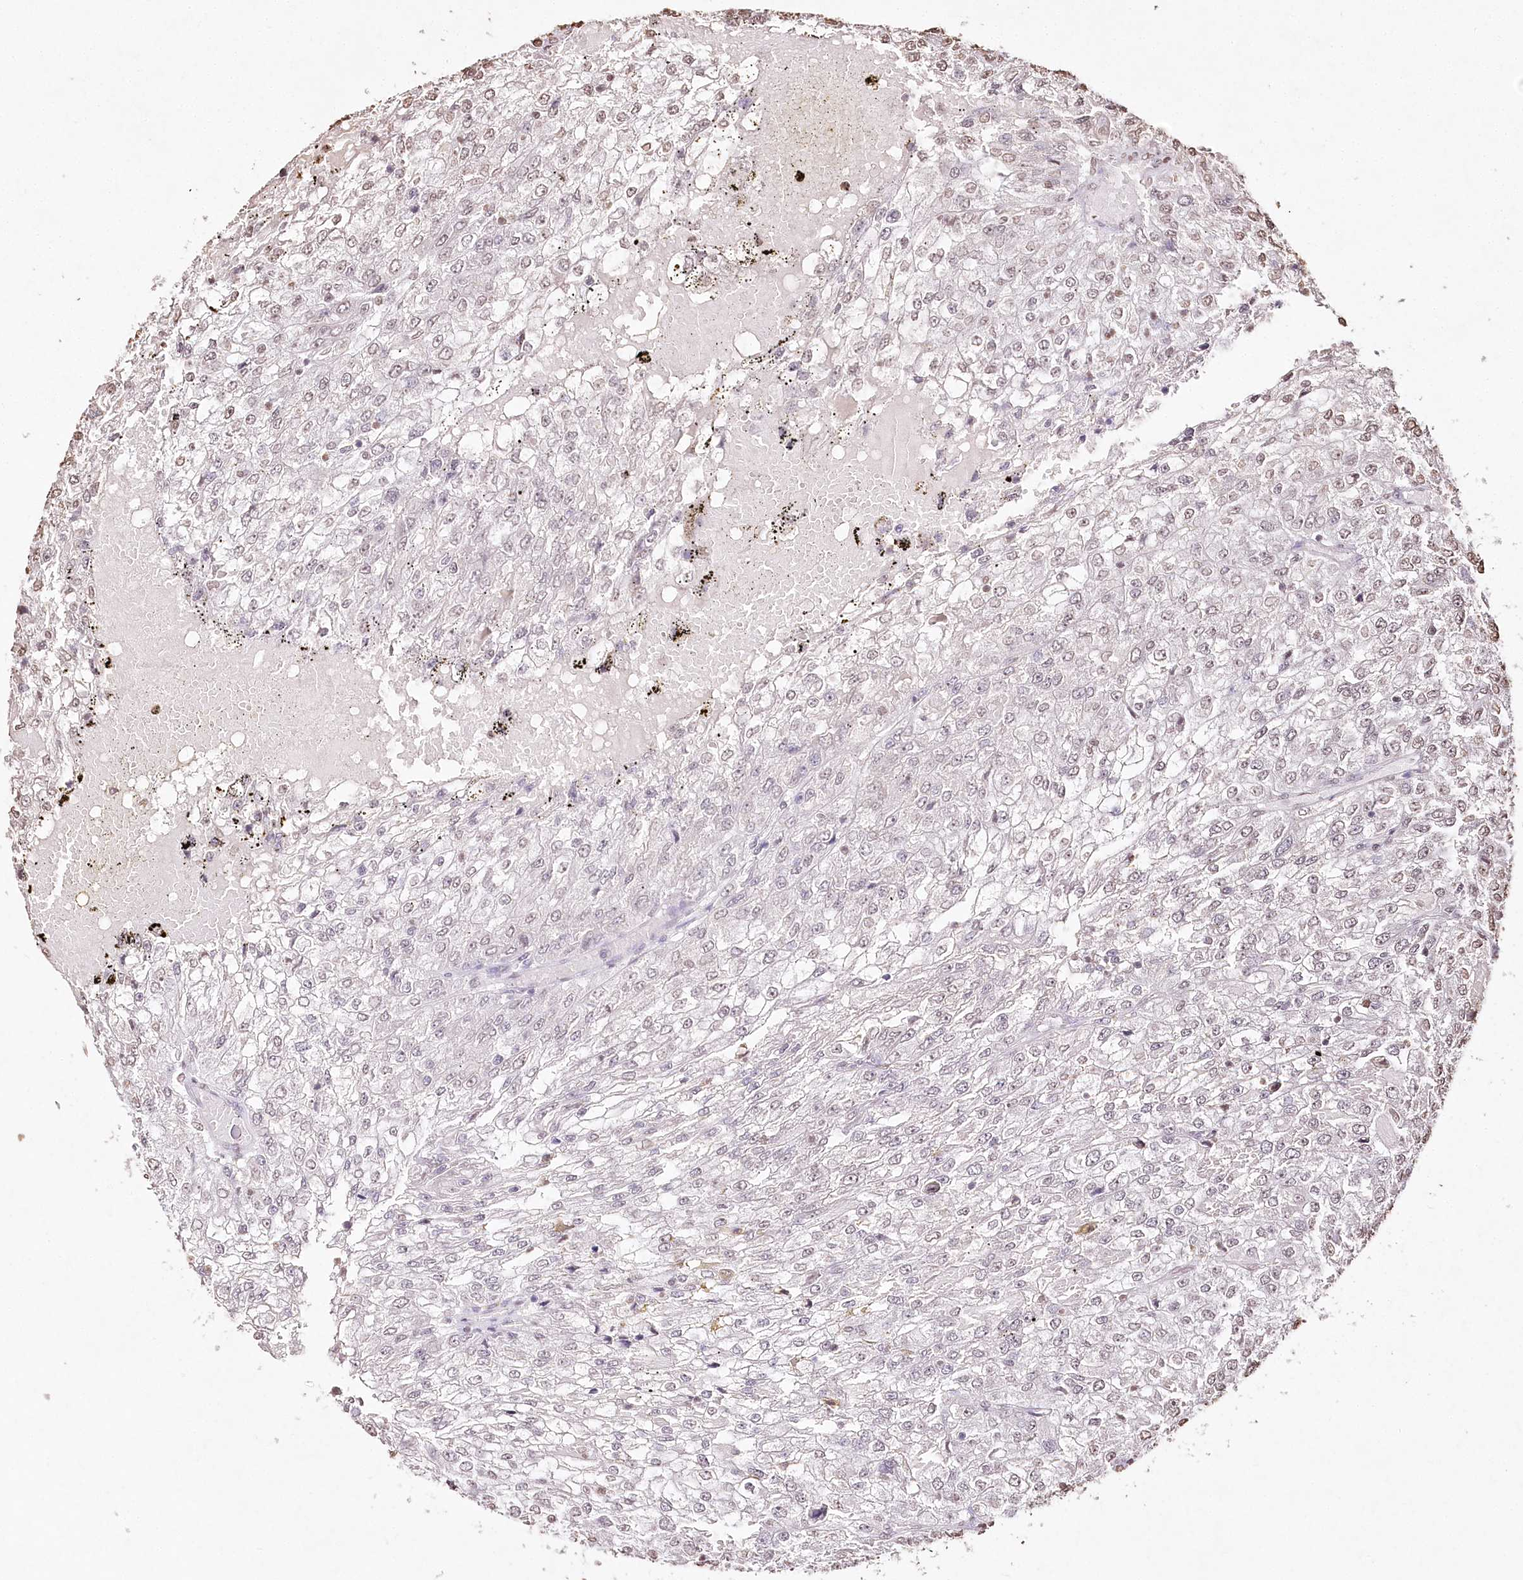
{"staining": {"intensity": "weak", "quantity": "25%-75%", "location": "nuclear"}, "tissue": "renal cancer", "cell_type": "Tumor cells", "image_type": "cancer", "snomed": [{"axis": "morphology", "description": "Adenocarcinoma, NOS"}, {"axis": "topography", "description": "Kidney"}], "caption": "The photomicrograph demonstrates a brown stain indicating the presence of a protein in the nuclear of tumor cells in renal cancer. (DAB = brown stain, brightfield microscopy at high magnification).", "gene": "DMXL1", "patient": {"sex": "female", "age": 54}}